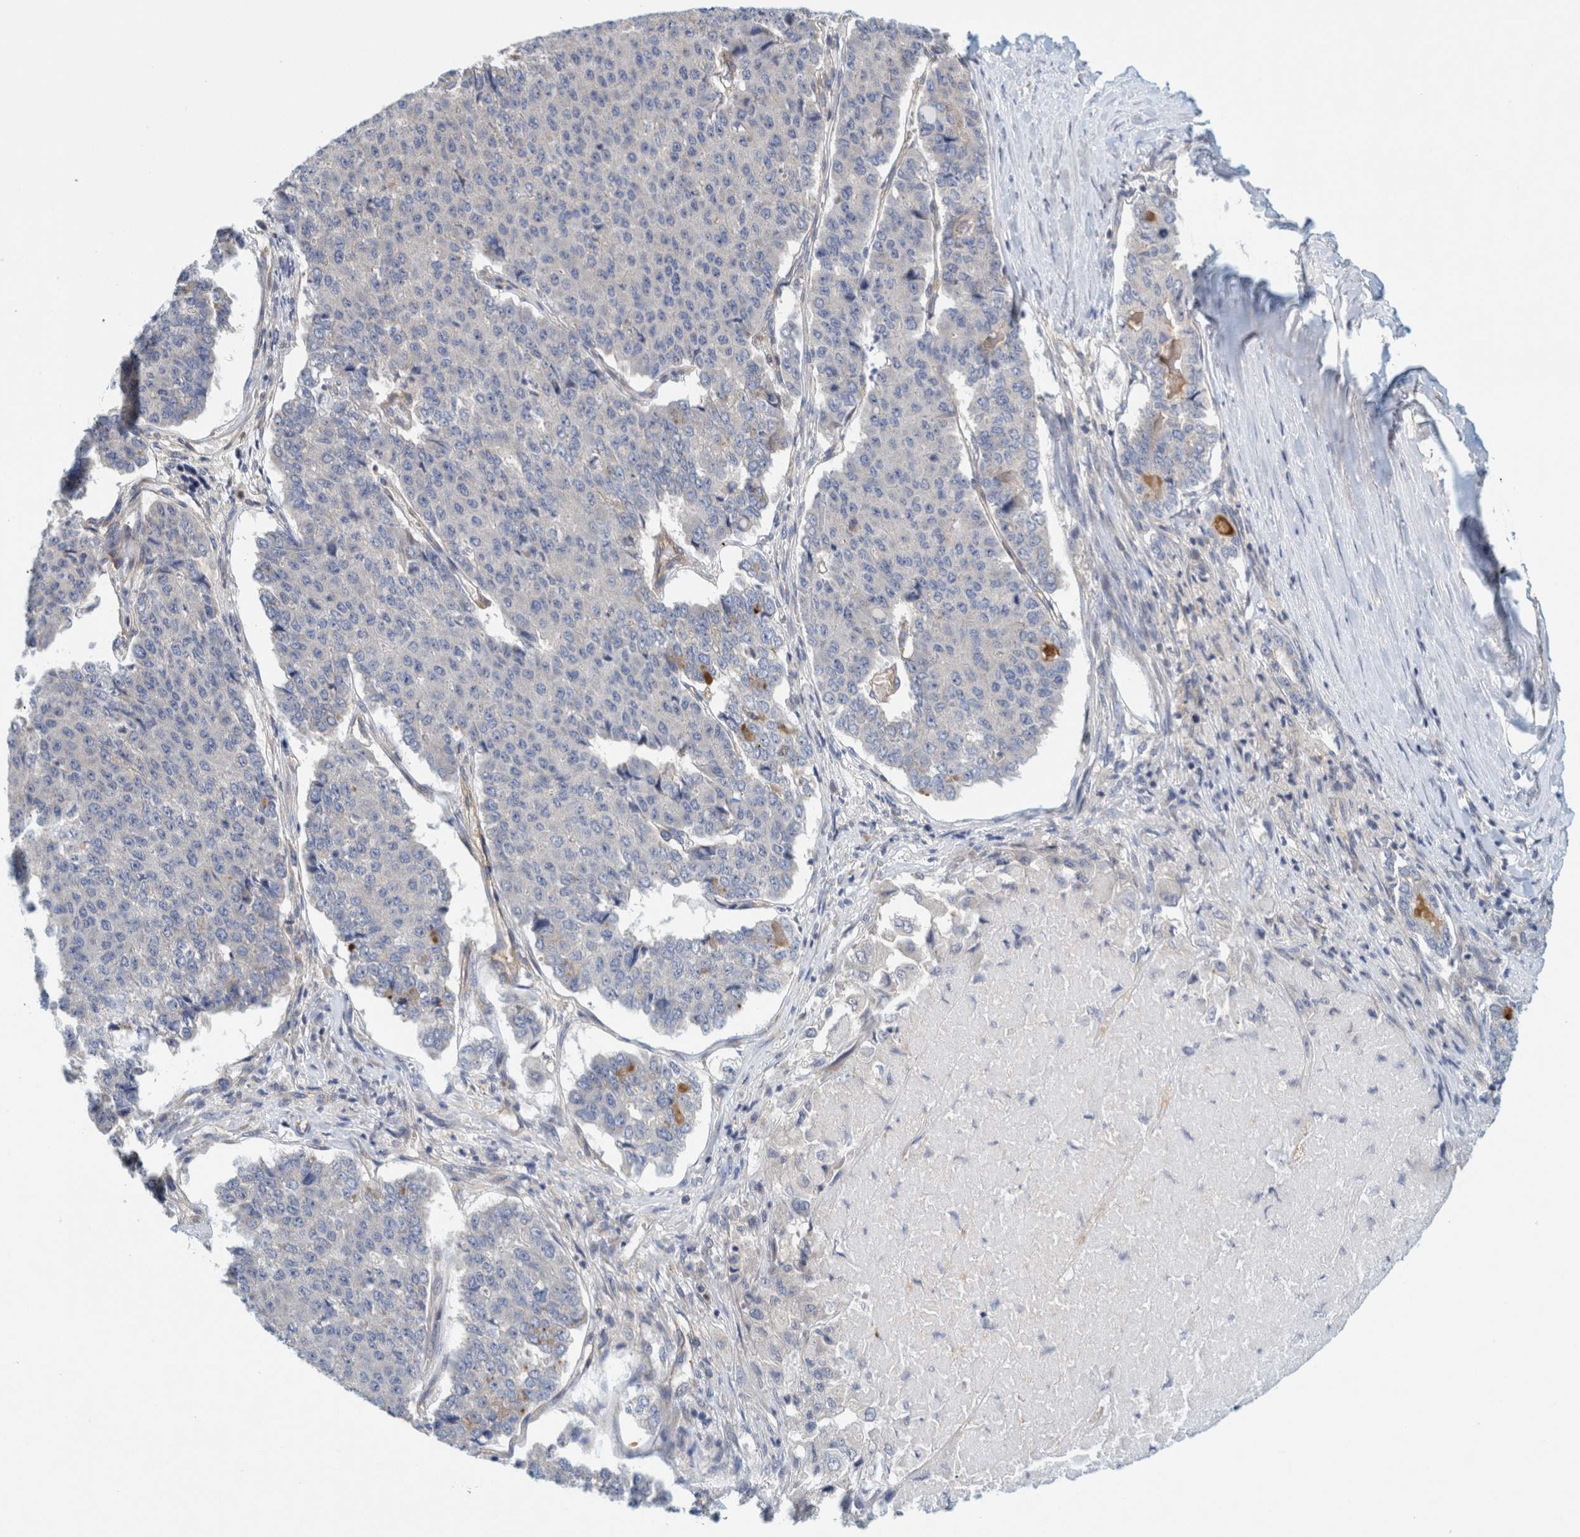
{"staining": {"intensity": "negative", "quantity": "none", "location": "none"}, "tissue": "pancreatic cancer", "cell_type": "Tumor cells", "image_type": "cancer", "snomed": [{"axis": "morphology", "description": "Adenocarcinoma, NOS"}, {"axis": "topography", "description": "Pancreas"}], "caption": "High magnification brightfield microscopy of pancreatic adenocarcinoma stained with DAB (brown) and counterstained with hematoxylin (blue): tumor cells show no significant staining.", "gene": "ZNF324B", "patient": {"sex": "male", "age": 50}}